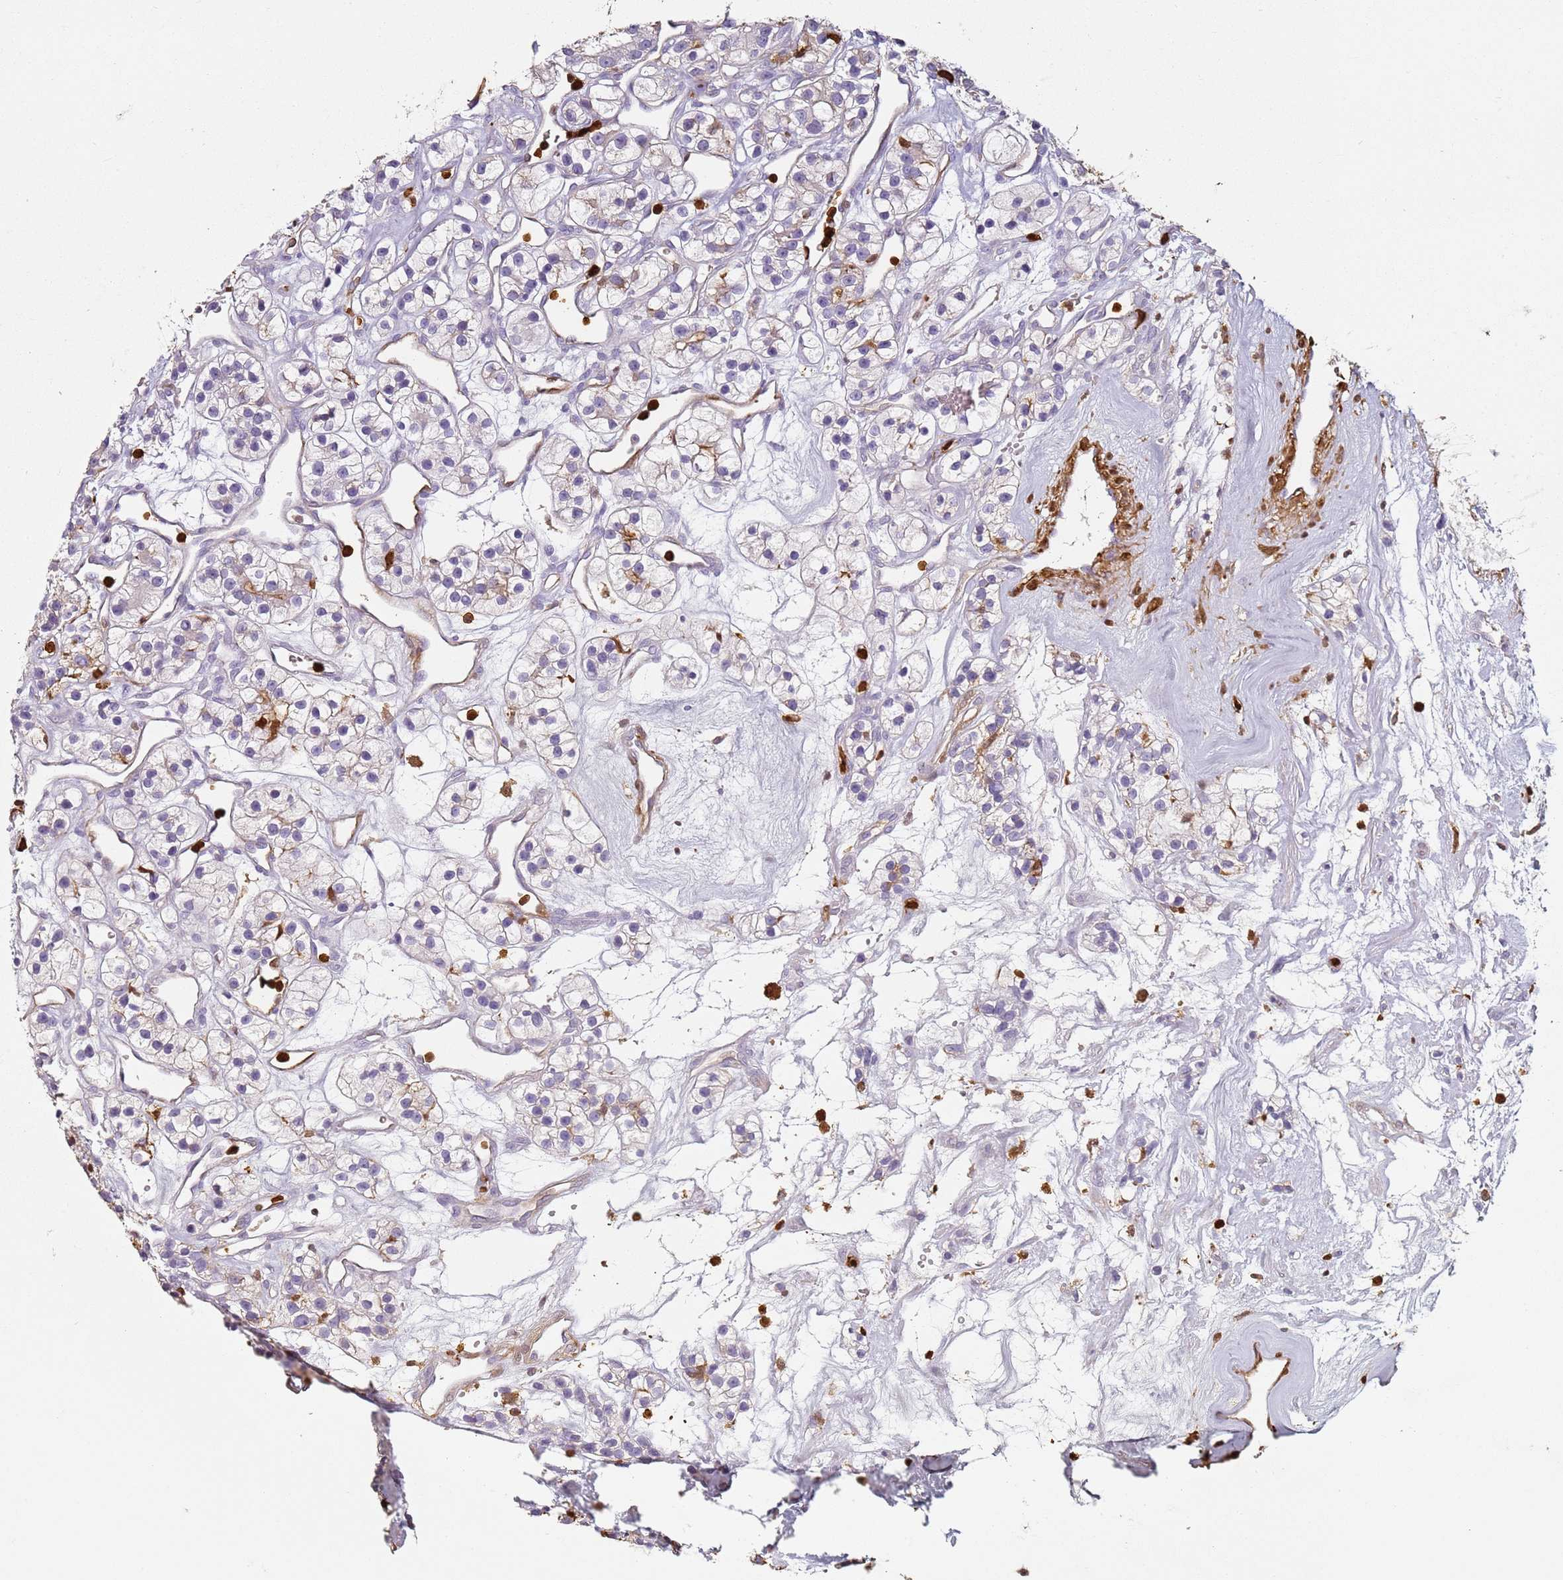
{"staining": {"intensity": "negative", "quantity": "none", "location": "none"}, "tissue": "renal cancer", "cell_type": "Tumor cells", "image_type": "cancer", "snomed": [{"axis": "morphology", "description": "Adenocarcinoma, NOS"}, {"axis": "topography", "description": "Kidney"}], "caption": "This is a histopathology image of immunohistochemistry staining of adenocarcinoma (renal), which shows no expression in tumor cells. (DAB (3,3'-diaminobenzidine) immunohistochemistry (IHC), high magnification).", "gene": "S100A4", "patient": {"sex": "female", "age": 57}}